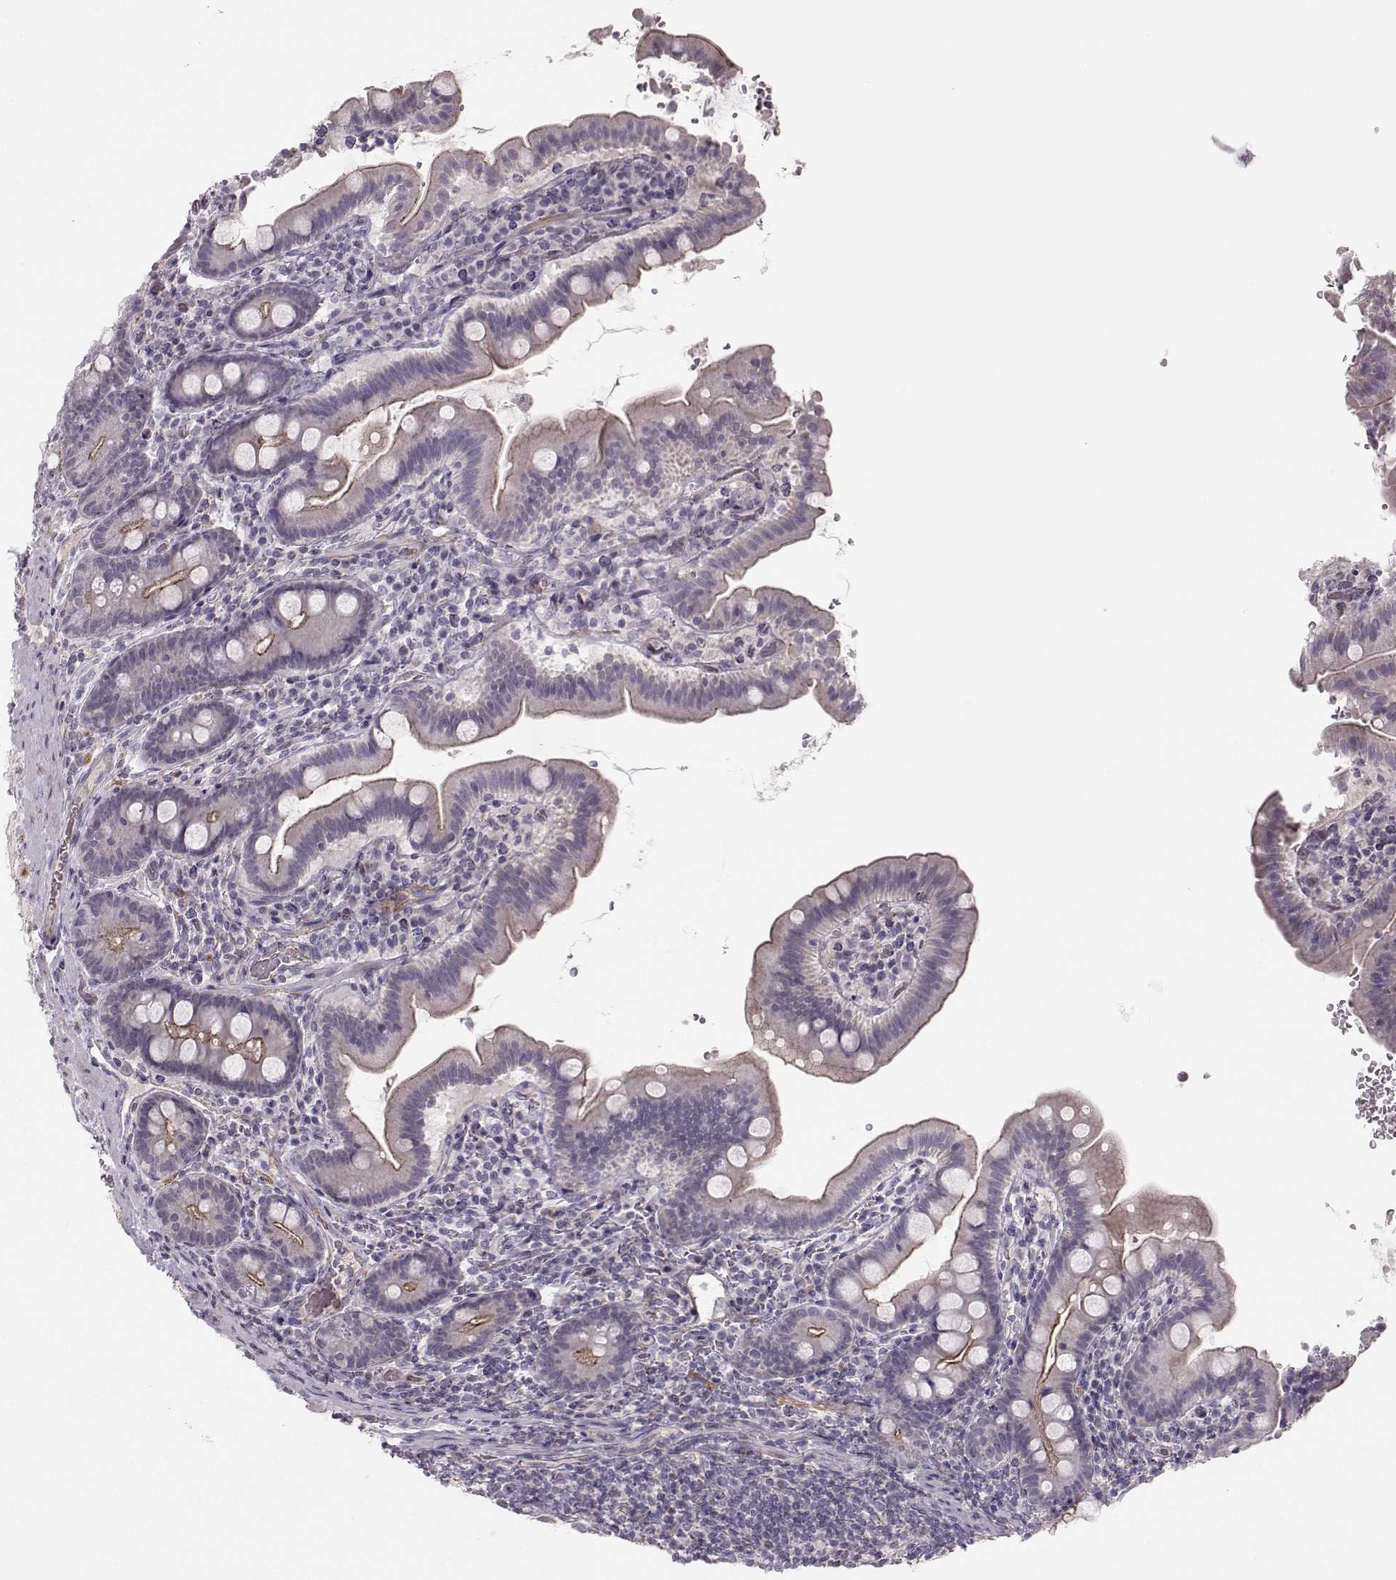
{"staining": {"intensity": "weak", "quantity": "25%-75%", "location": "cytoplasmic/membranous"}, "tissue": "small intestine", "cell_type": "Glandular cells", "image_type": "normal", "snomed": [{"axis": "morphology", "description": "Normal tissue, NOS"}, {"axis": "topography", "description": "Small intestine"}], "caption": "Small intestine stained for a protein (brown) demonstrates weak cytoplasmic/membranous positive expression in approximately 25%-75% of glandular cells.", "gene": "MAST1", "patient": {"sex": "male", "age": 26}}